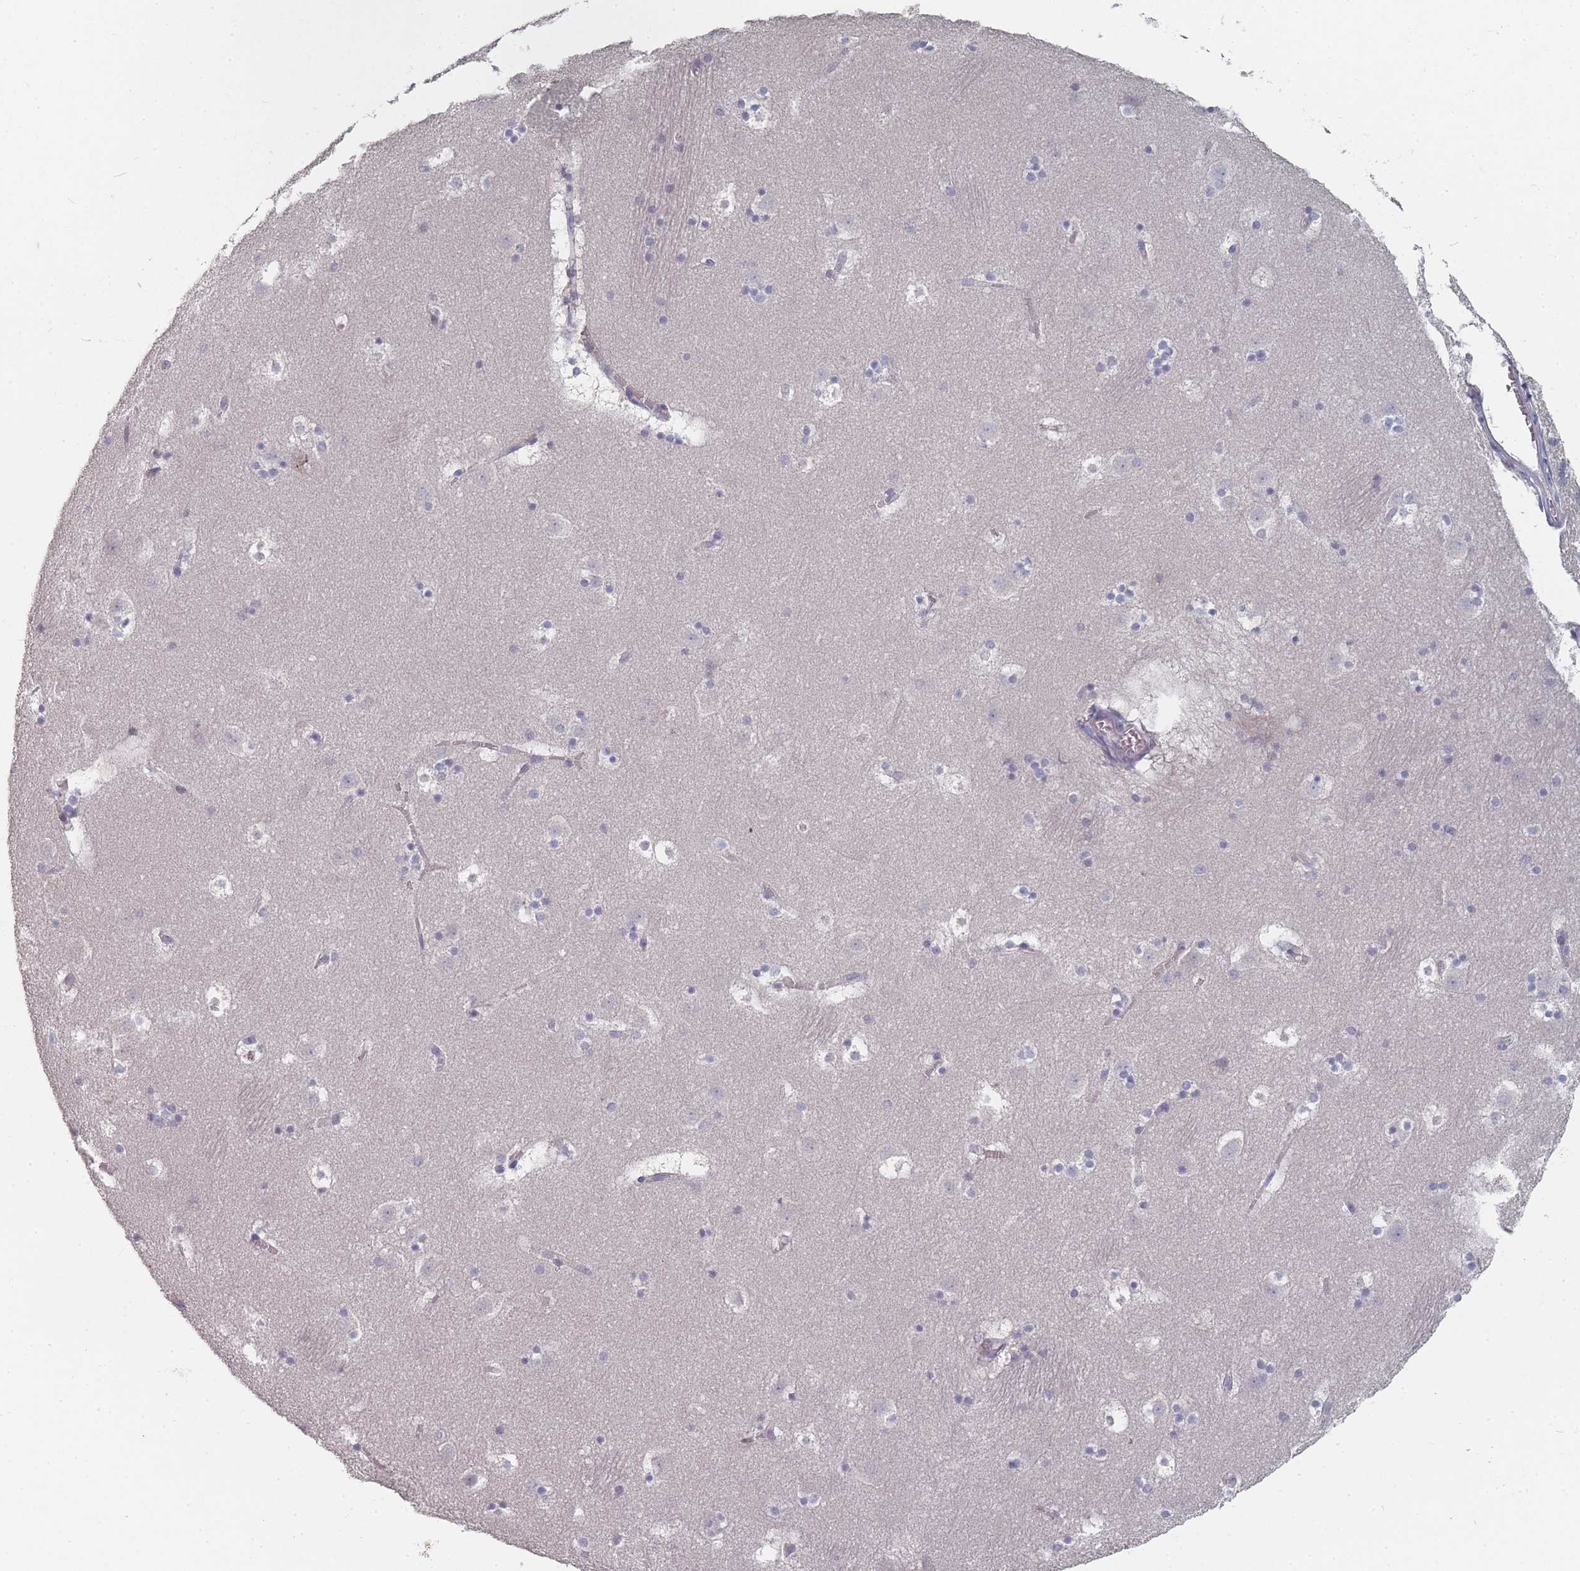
{"staining": {"intensity": "negative", "quantity": "none", "location": "none"}, "tissue": "caudate", "cell_type": "Glial cells", "image_type": "normal", "snomed": [{"axis": "morphology", "description": "Normal tissue, NOS"}, {"axis": "topography", "description": "Lateral ventricle wall"}], "caption": "Caudate was stained to show a protein in brown. There is no significant staining in glial cells. (DAB immunohistochemistry (IHC), high magnification).", "gene": "SLC35E4", "patient": {"sex": "male", "age": 45}}